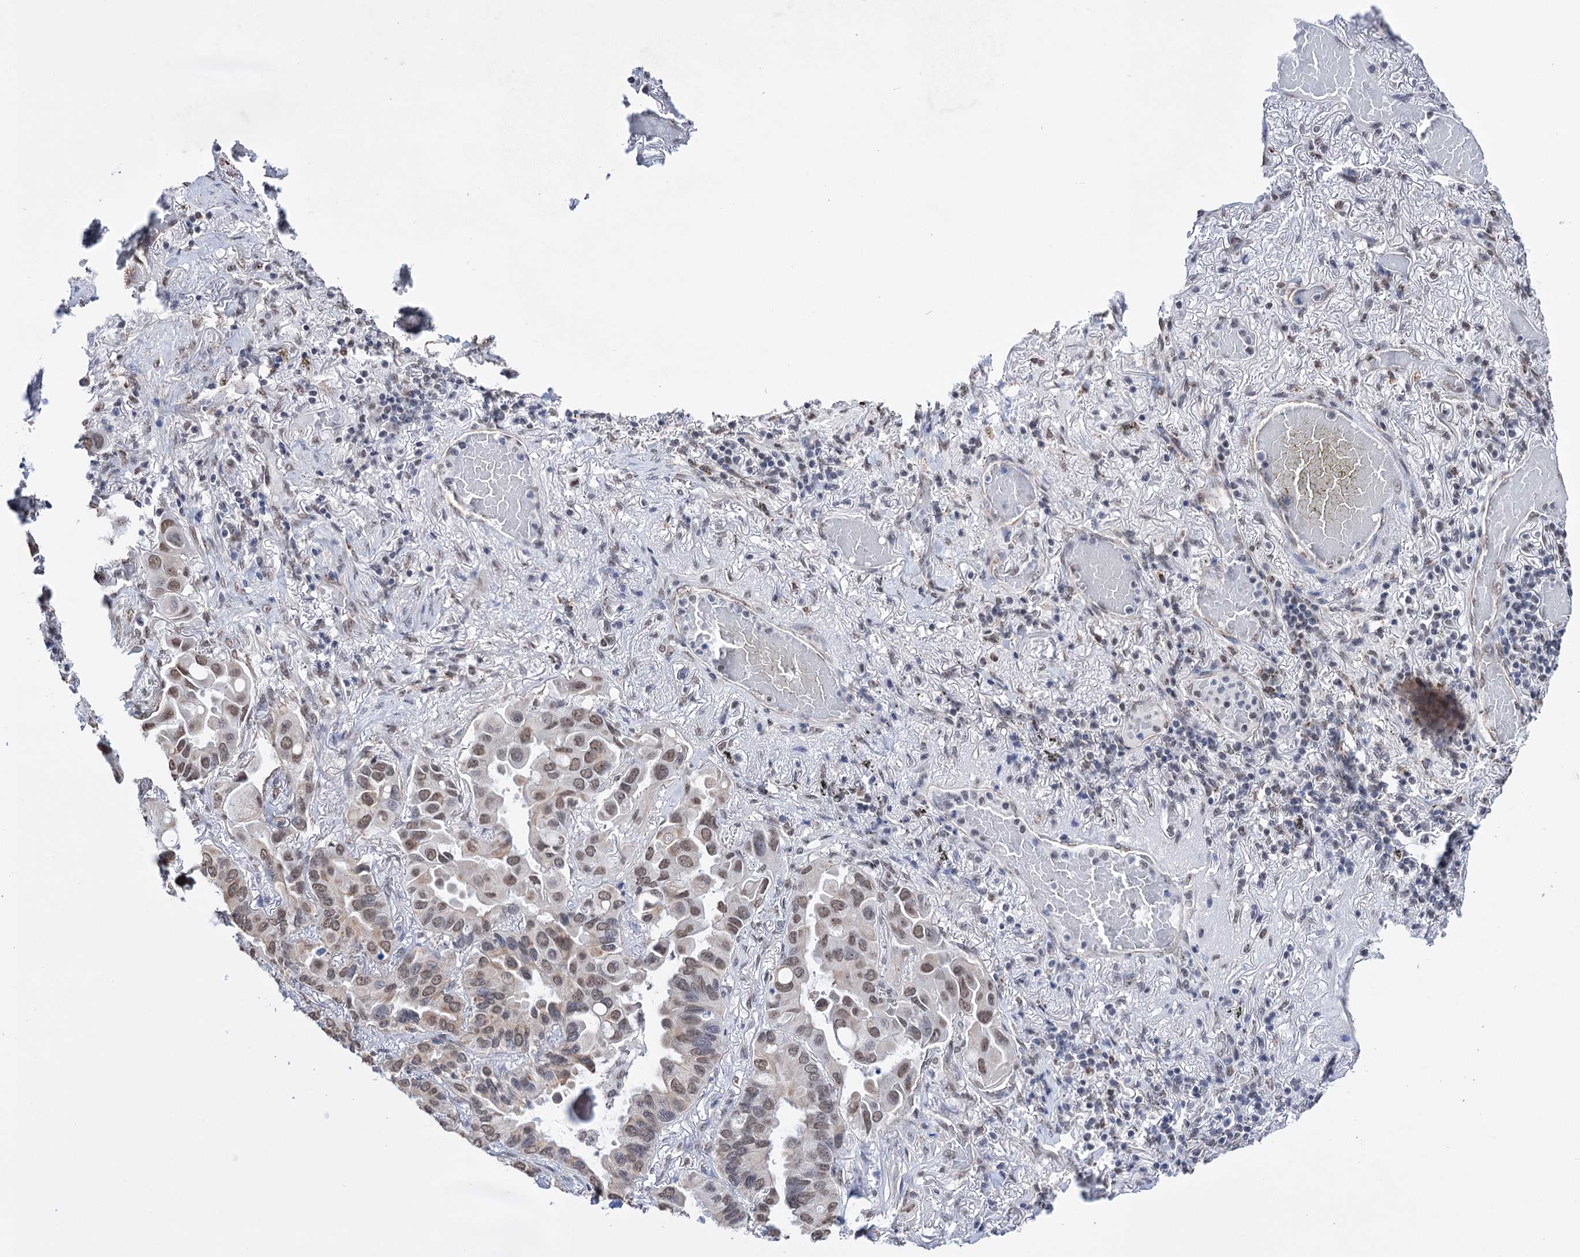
{"staining": {"intensity": "weak", "quantity": ">75%", "location": "nuclear"}, "tissue": "lung cancer", "cell_type": "Tumor cells", "image_type": "cancer", "snomed": [{"axis": "morphology", "description": "Adenocarcinoma, NOS"}, {"axis": "topography", "description": "Lung"}], "caption": "Immunohistochemistry histopathology image of neoplastic tissue: human adenocarcinoma (lung) stained using immunohistochemistry (IHC) exhibits low levels of weak protein expression localized specifically in the nuclear of tumor cells, appearing as a nuclear brown color.", "gene": "ABHD10", "patient": {"sex": "male", "age": 64}}